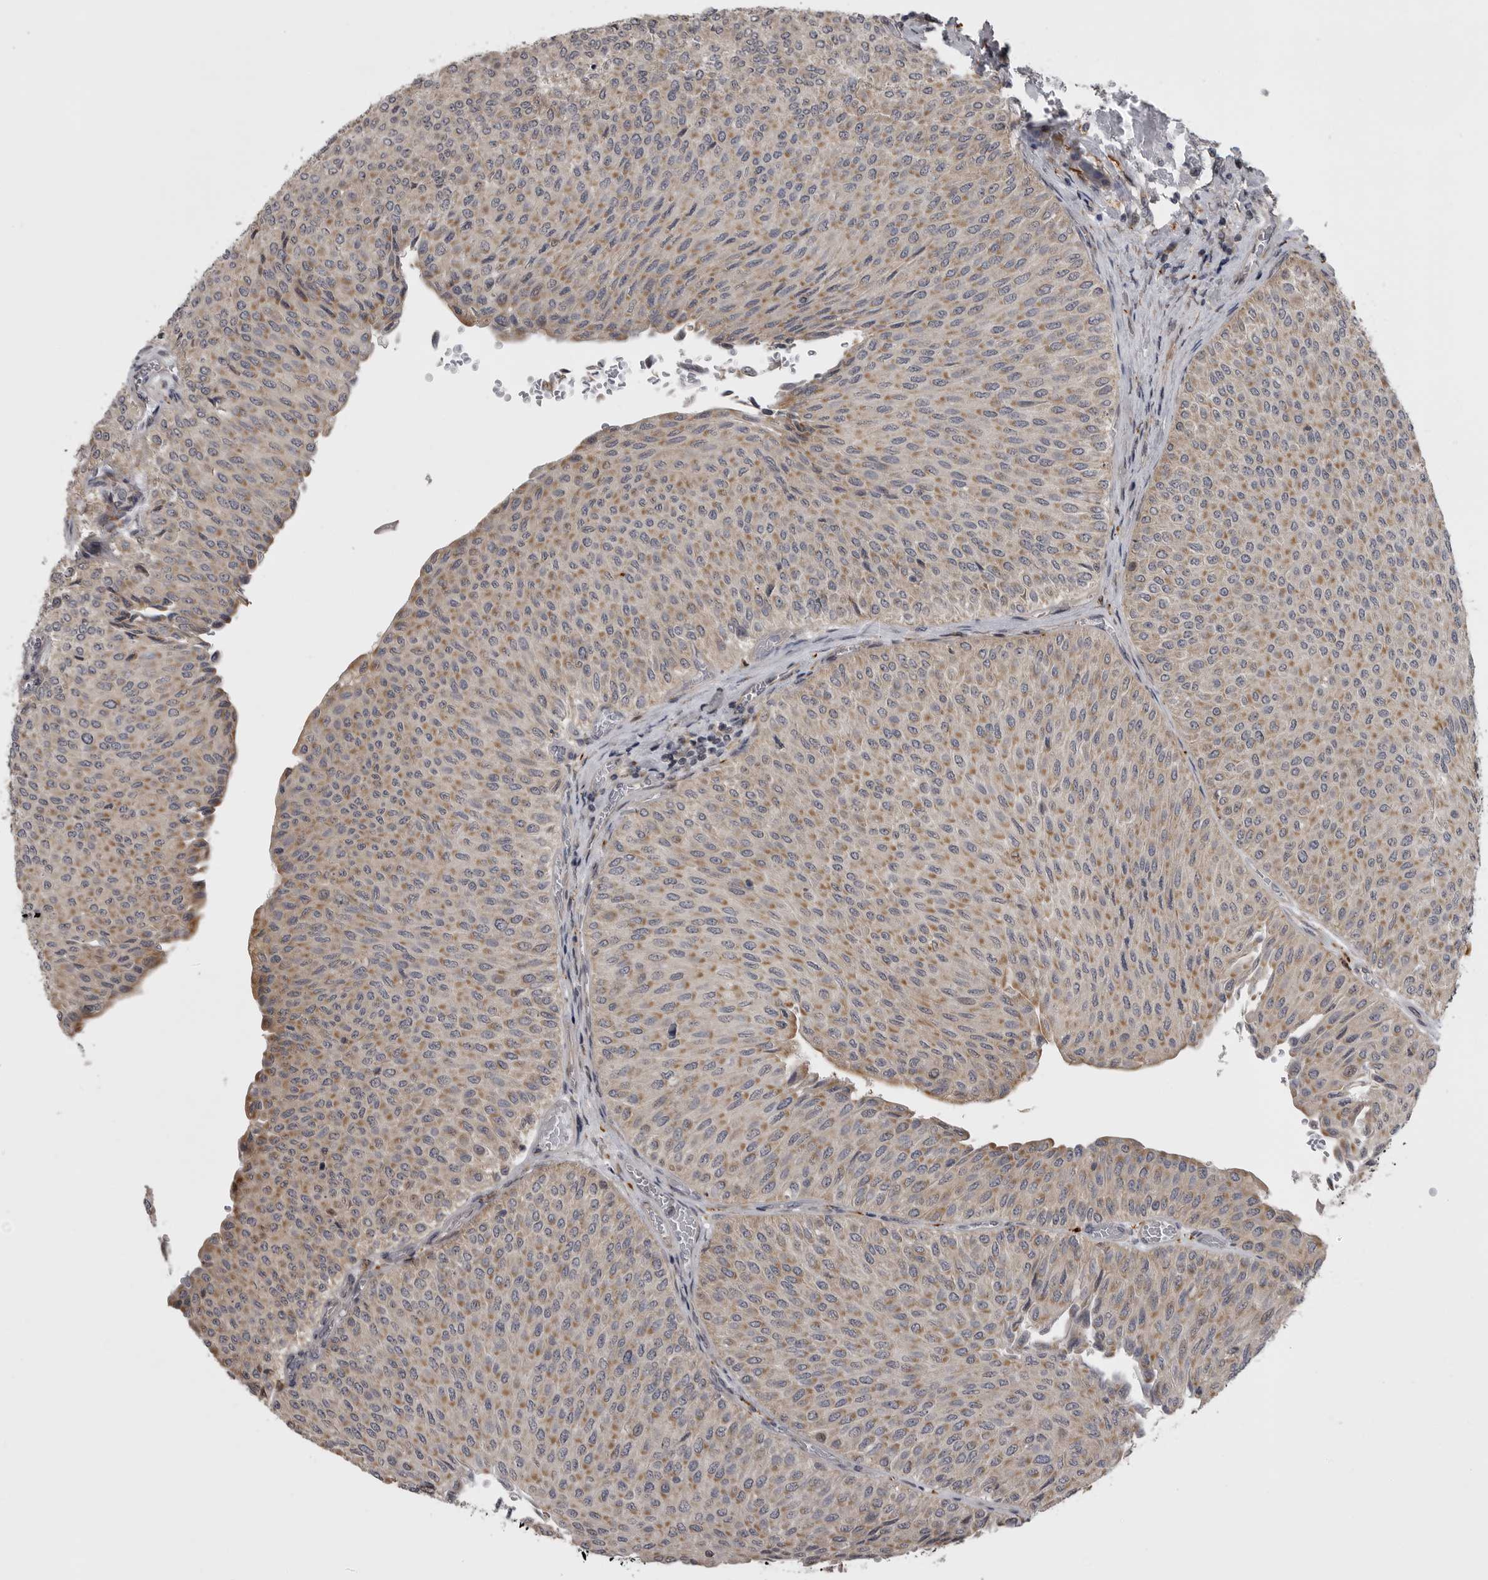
{"staining": {"intensity": "moderate", "quantity": ">75%", "location": "cytoplasmic/membranous"}, "tissue": "urothelial cancer", "cell_type": "Tumor cells", "image_type": "cancer", "snomed": [{"axis": "morphology", "description": "Urothelial carcinoma, Low grade"}, {"axis": "topography", "description": "Urinary bladder"}], "caption": "Immunohistochemical staining of human urothelial cancer reveals medium levels of moderate cytoplasmic/membranous protein expression in about >75% of tumor cells.", "gene": "ZNRF1", "patient": {"sex": "male", "age": 78}}